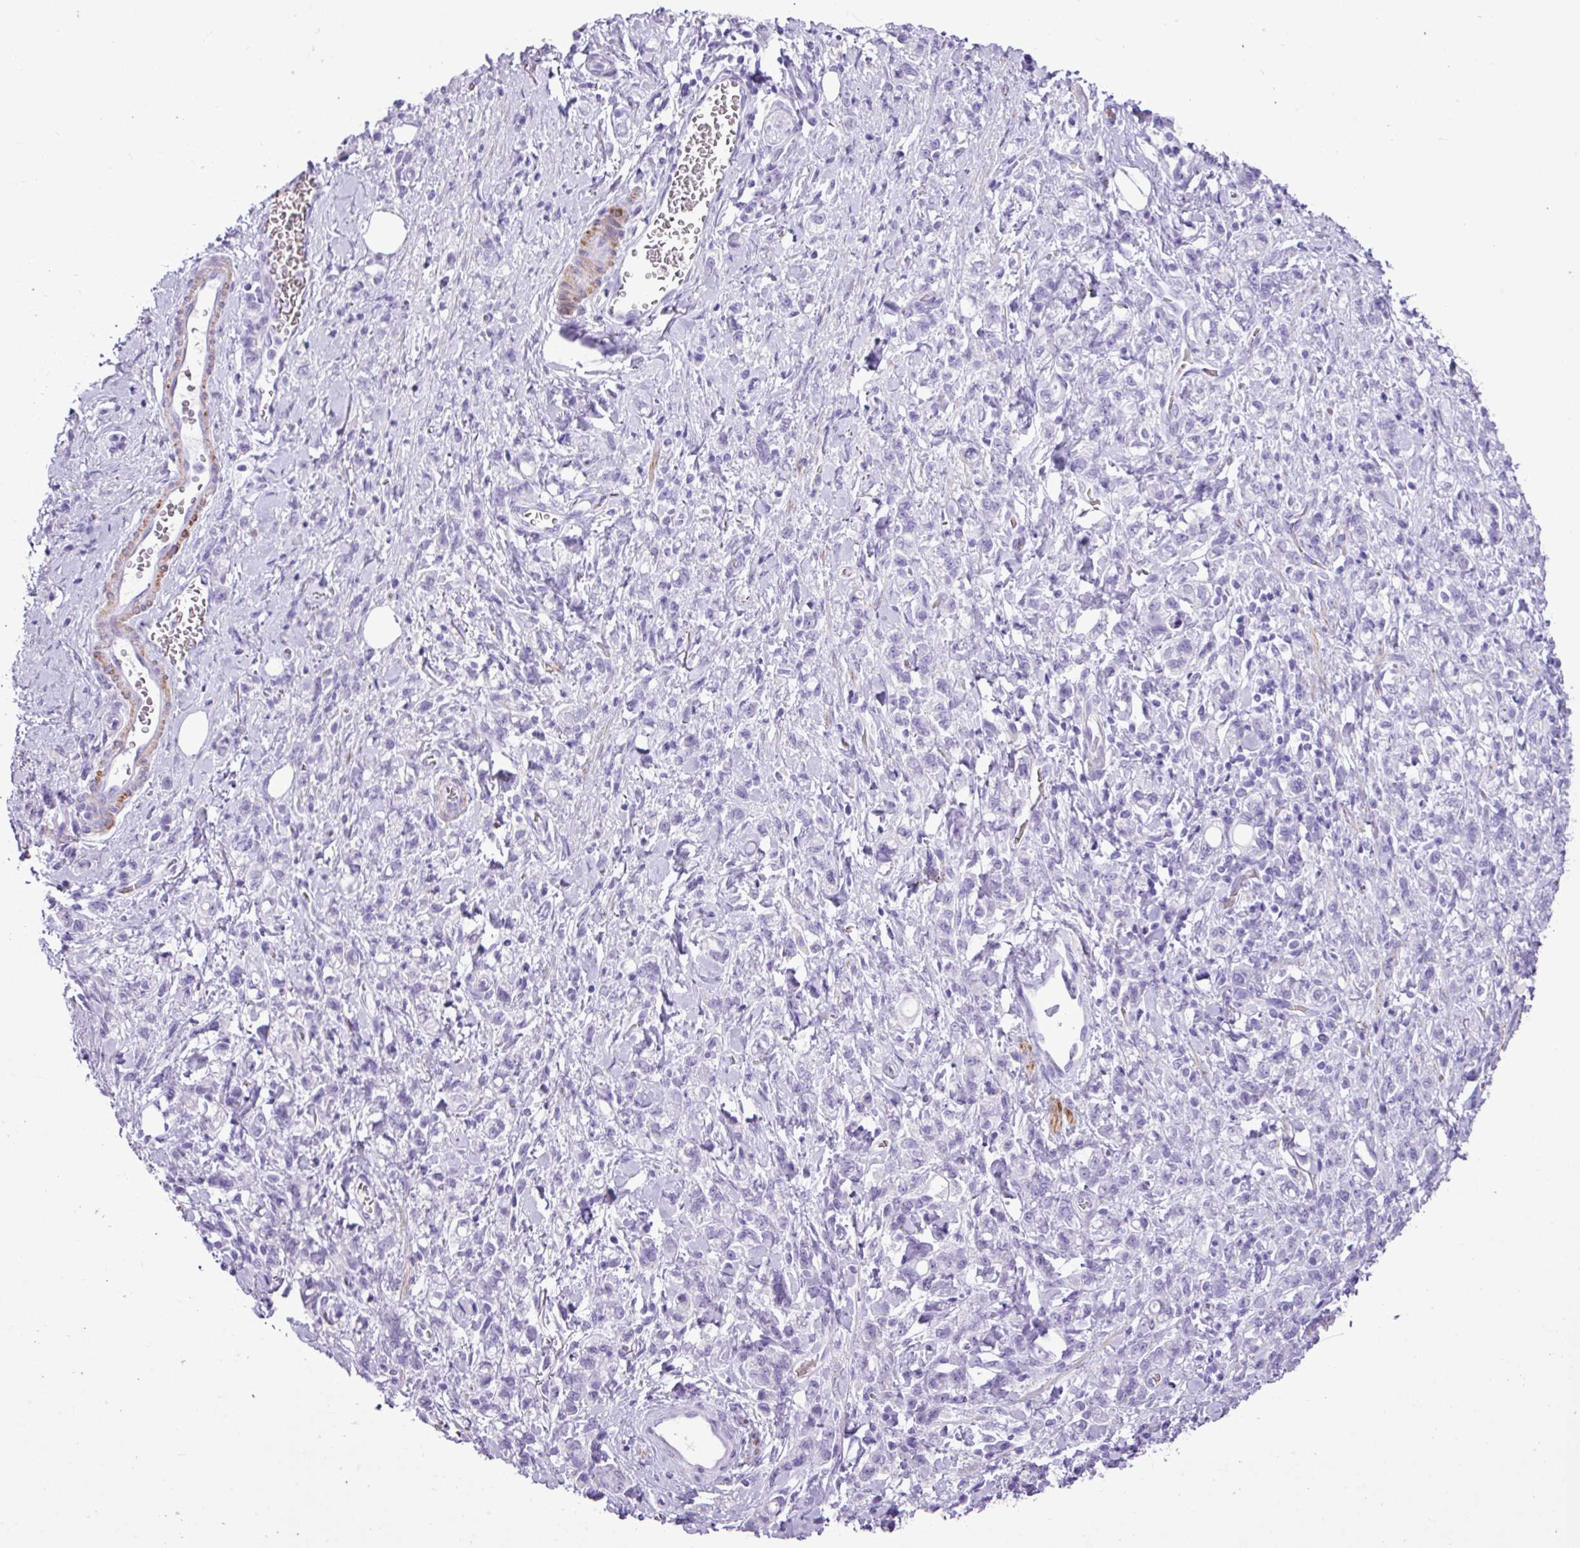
{"staining": {"intensity": "negative", "quantity": "none", "location": "none"}, "tissue": "stomach cancer", "cell_type": "Tumor cells", "image_type": "cancer", "snomed": [{"axis": "morphology", "description": "Adenocarcinoma, NOS"}, {"axis": "topography", "description": "Stomach"}], "caption": "IHC photomicrograph of neoplastic tissue: stomach adenocarcinoma stained with DAB (3,3'-diaminobenzidine) demonstrates no significant protein staining in tumor cells.", "gene": "ZSCAN5A", "patient": {"sex": "male", "age": 77}}